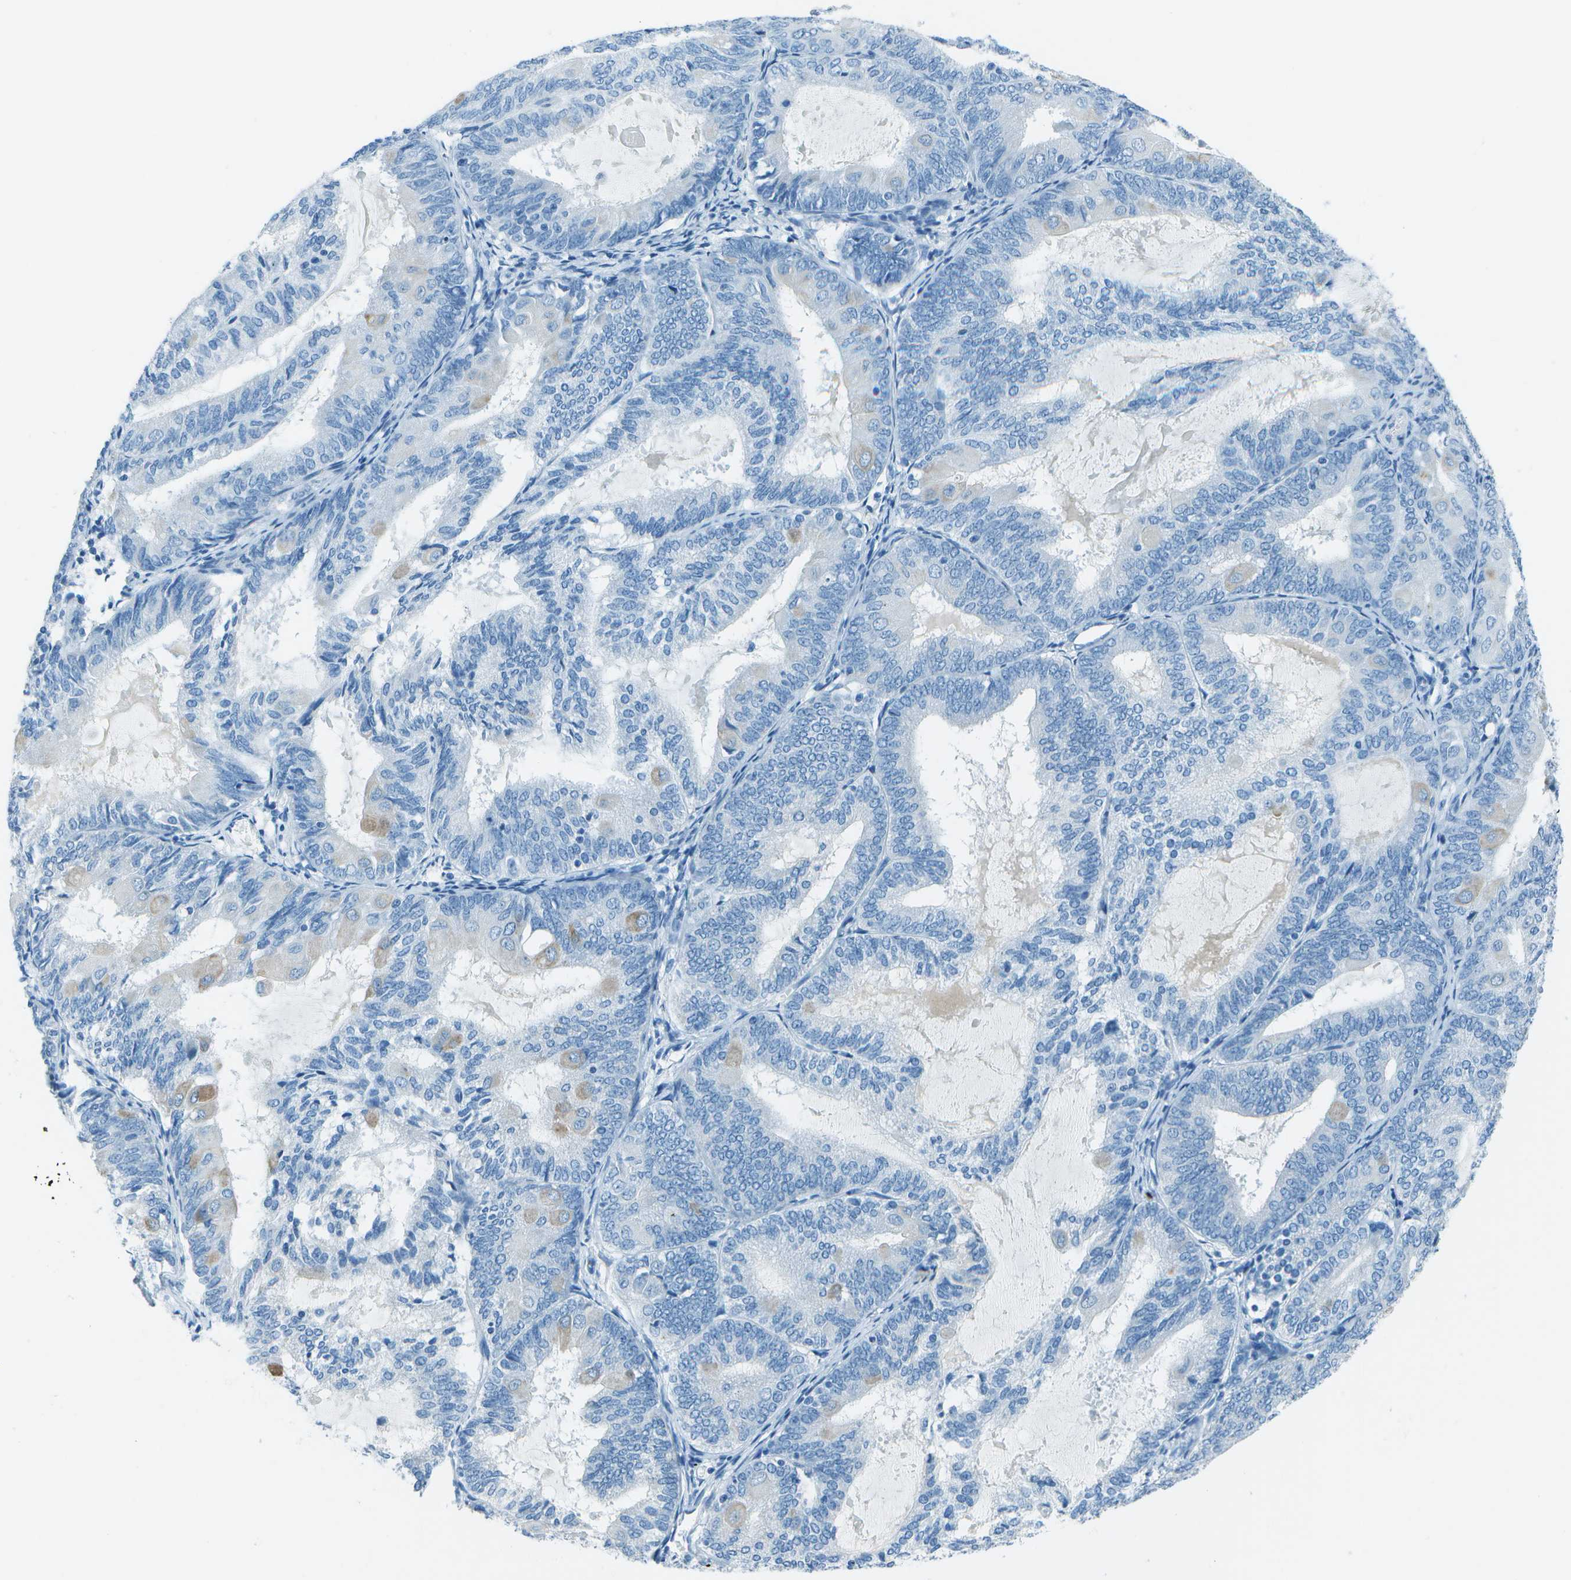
{"staining": {"intensity": "weak", "quantity": "<25%", "location": "cytoplasmic/membranous"}, "tissue": "endometrial cancer", "cell_type": "Tumor cells", "image_type": "cancer", "snomed": [{"axis": "morphology", "description": "Adenocarcinoma, NOS"}, {"axis": "topography", "description": "Endometrium"}], "caption": "High power microscopy photomicrograph of an immunohistochemistry (IHC) histopathology image of endometrial adenocarcinoma, revealing no significant expression in tumor cells.", "gene": "SLC16A10", "patient": {"sex": "female", "age": 81}}